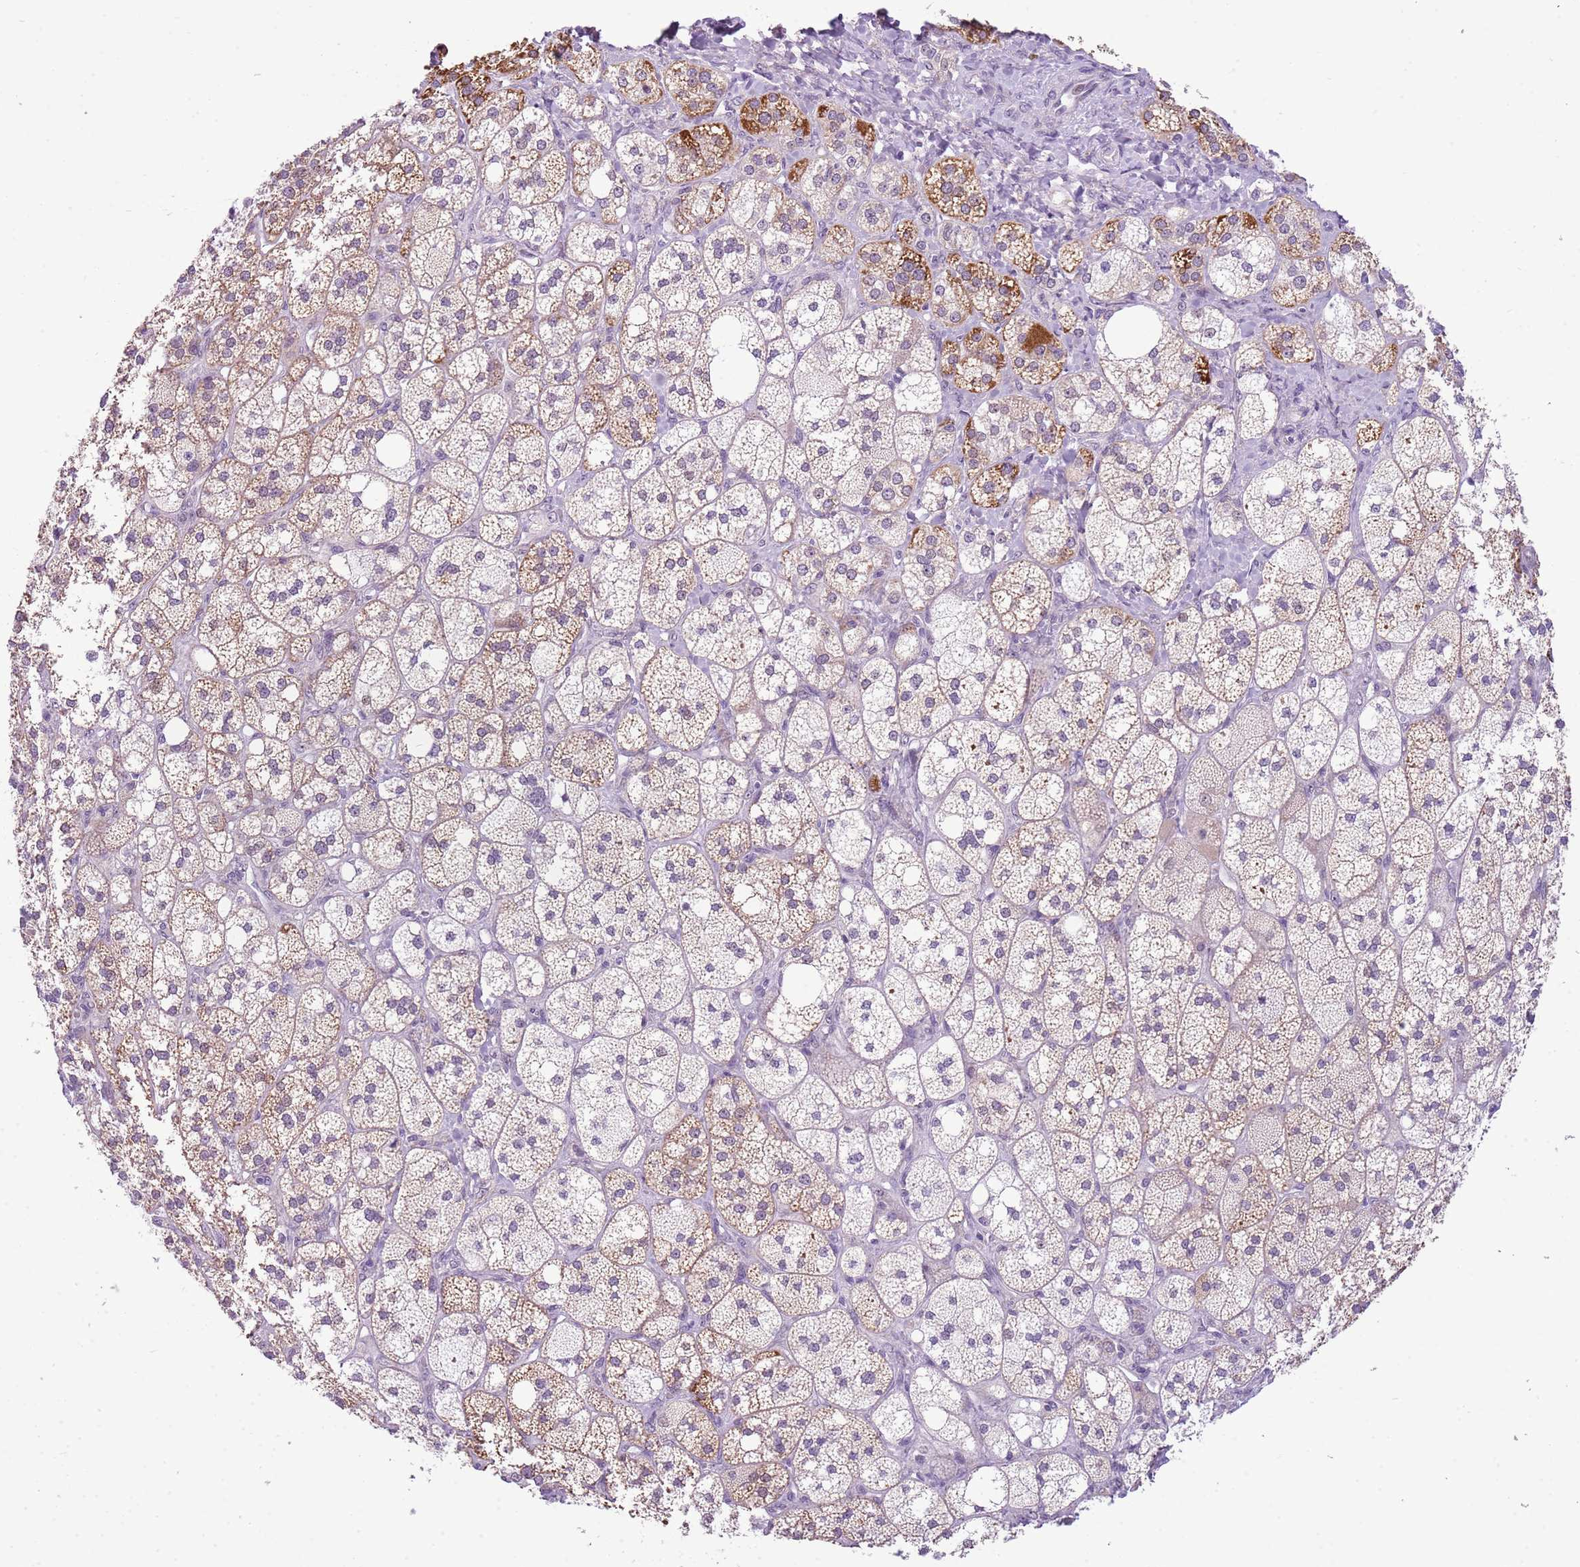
{"staining": {"intensity": "moderate", "quantity": "25%-75%", "location": "cytoplasmic/membranous,nuclear"}, "tissue": "adrenal gland", "cell_type": "Glandular cells", "image_type": "normal", "snomed": [{"axis": "morphology", "description": "Normal tissue, NOS"}, {"axis": "topography", "description": "Adrenal gland"}], "caption": "The micrograph displays immunohistochemical staining of benign adrenal gland. There is moderate cytoplasmic/membranous,nuclear positivity is present in about 25%-75% of glandular cells.", "gene": "FAM120C", "patient": {"sex": "male", "age": 61}}